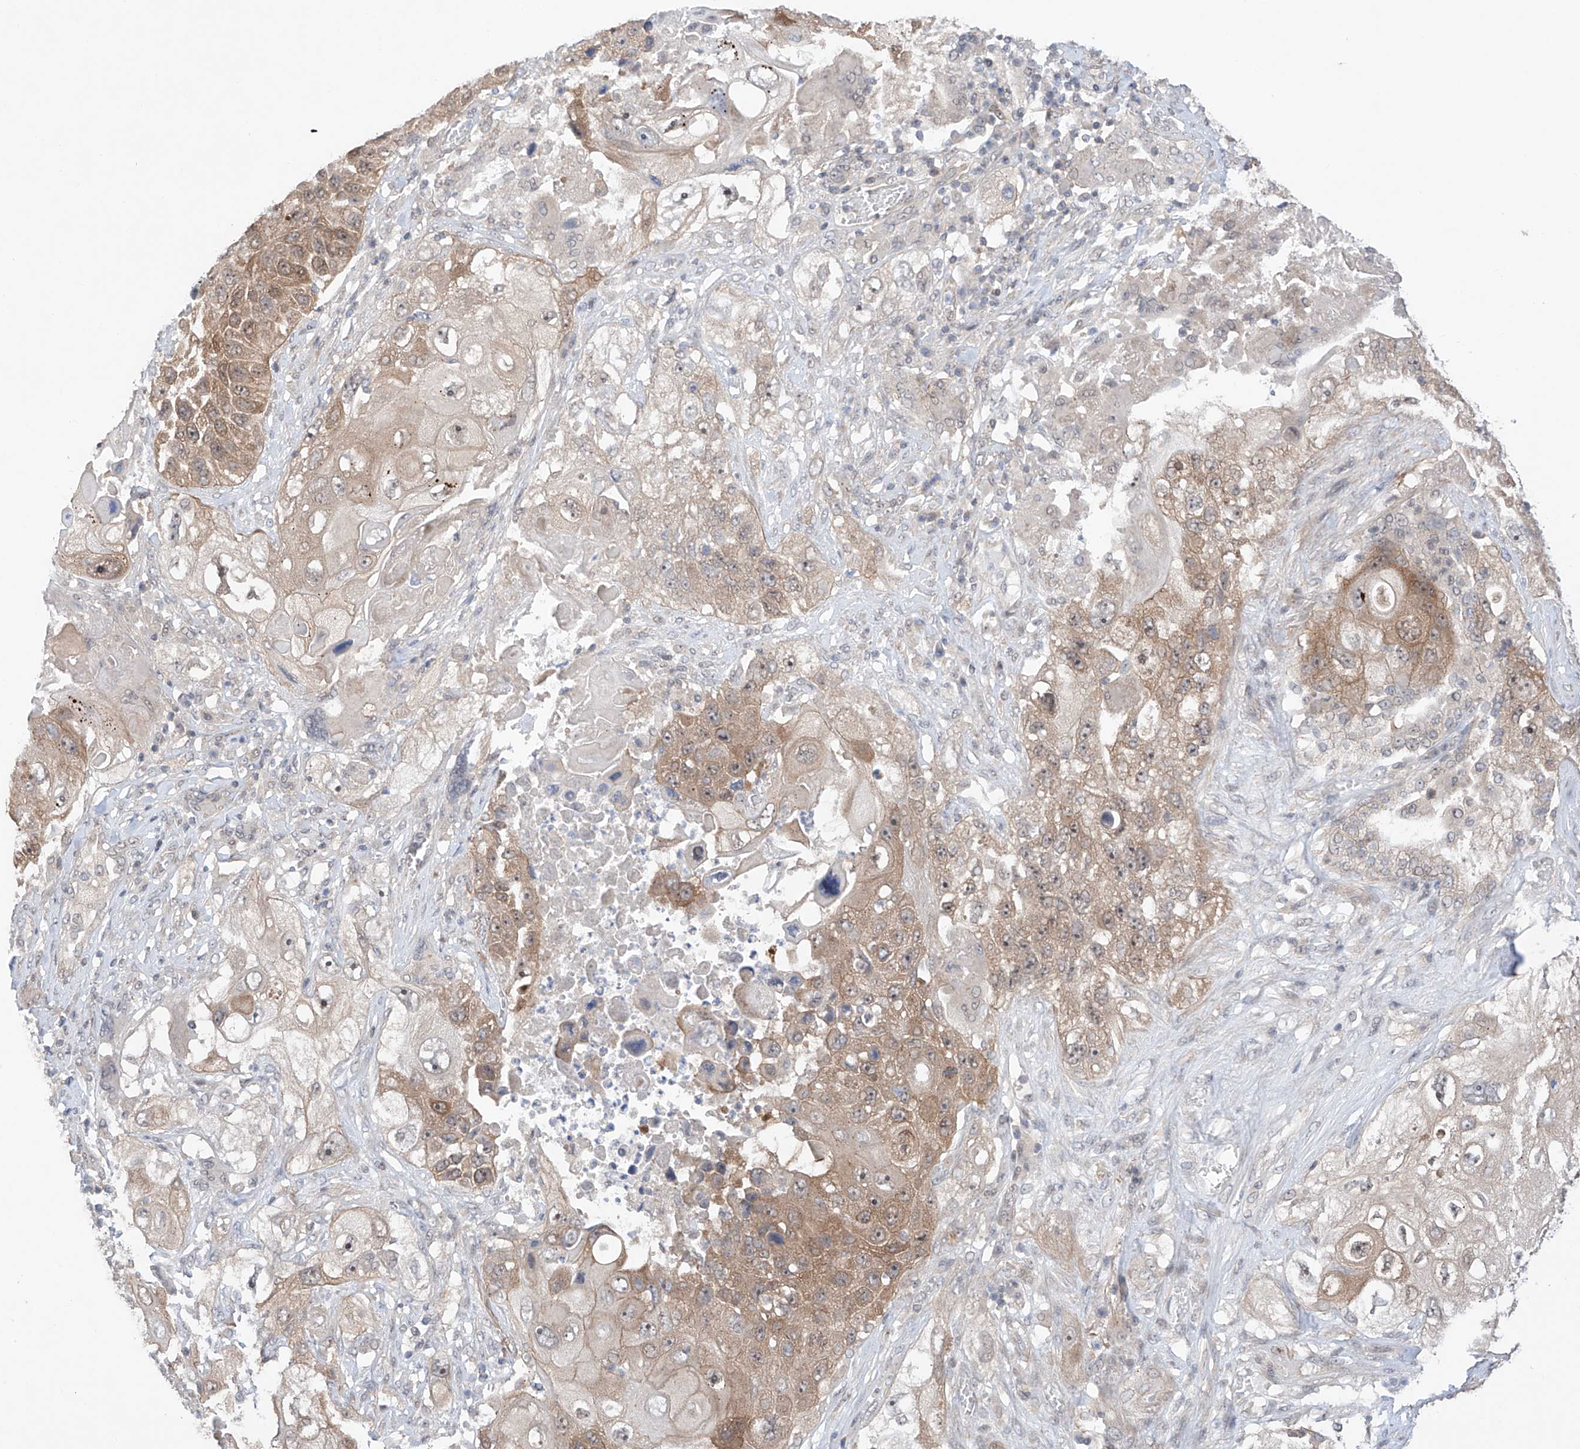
{"staining": {"intensity": "weak", "quantity": ">75%", "location": "cytoplasmic/membranous"}, "tissue": "lung cancer", "cell_type": "Tumor cells", "image_type": "cancer", "snomed": [{"axis": "morphology", "description": "Squamous cell carcinoma, NOS"}, {"axis": "topography", "description": "Lung"}], "caption": "An immunohistochemistry (IHC) micrograph of tumor tissue is shown. Protein staining in brown labels weak cytoplasmic/membranous positivity in squamous cell carcinoma (lung) within tumor cells.", "gene": "TSR2", "patient": {"sex": "male", "age": 61}}